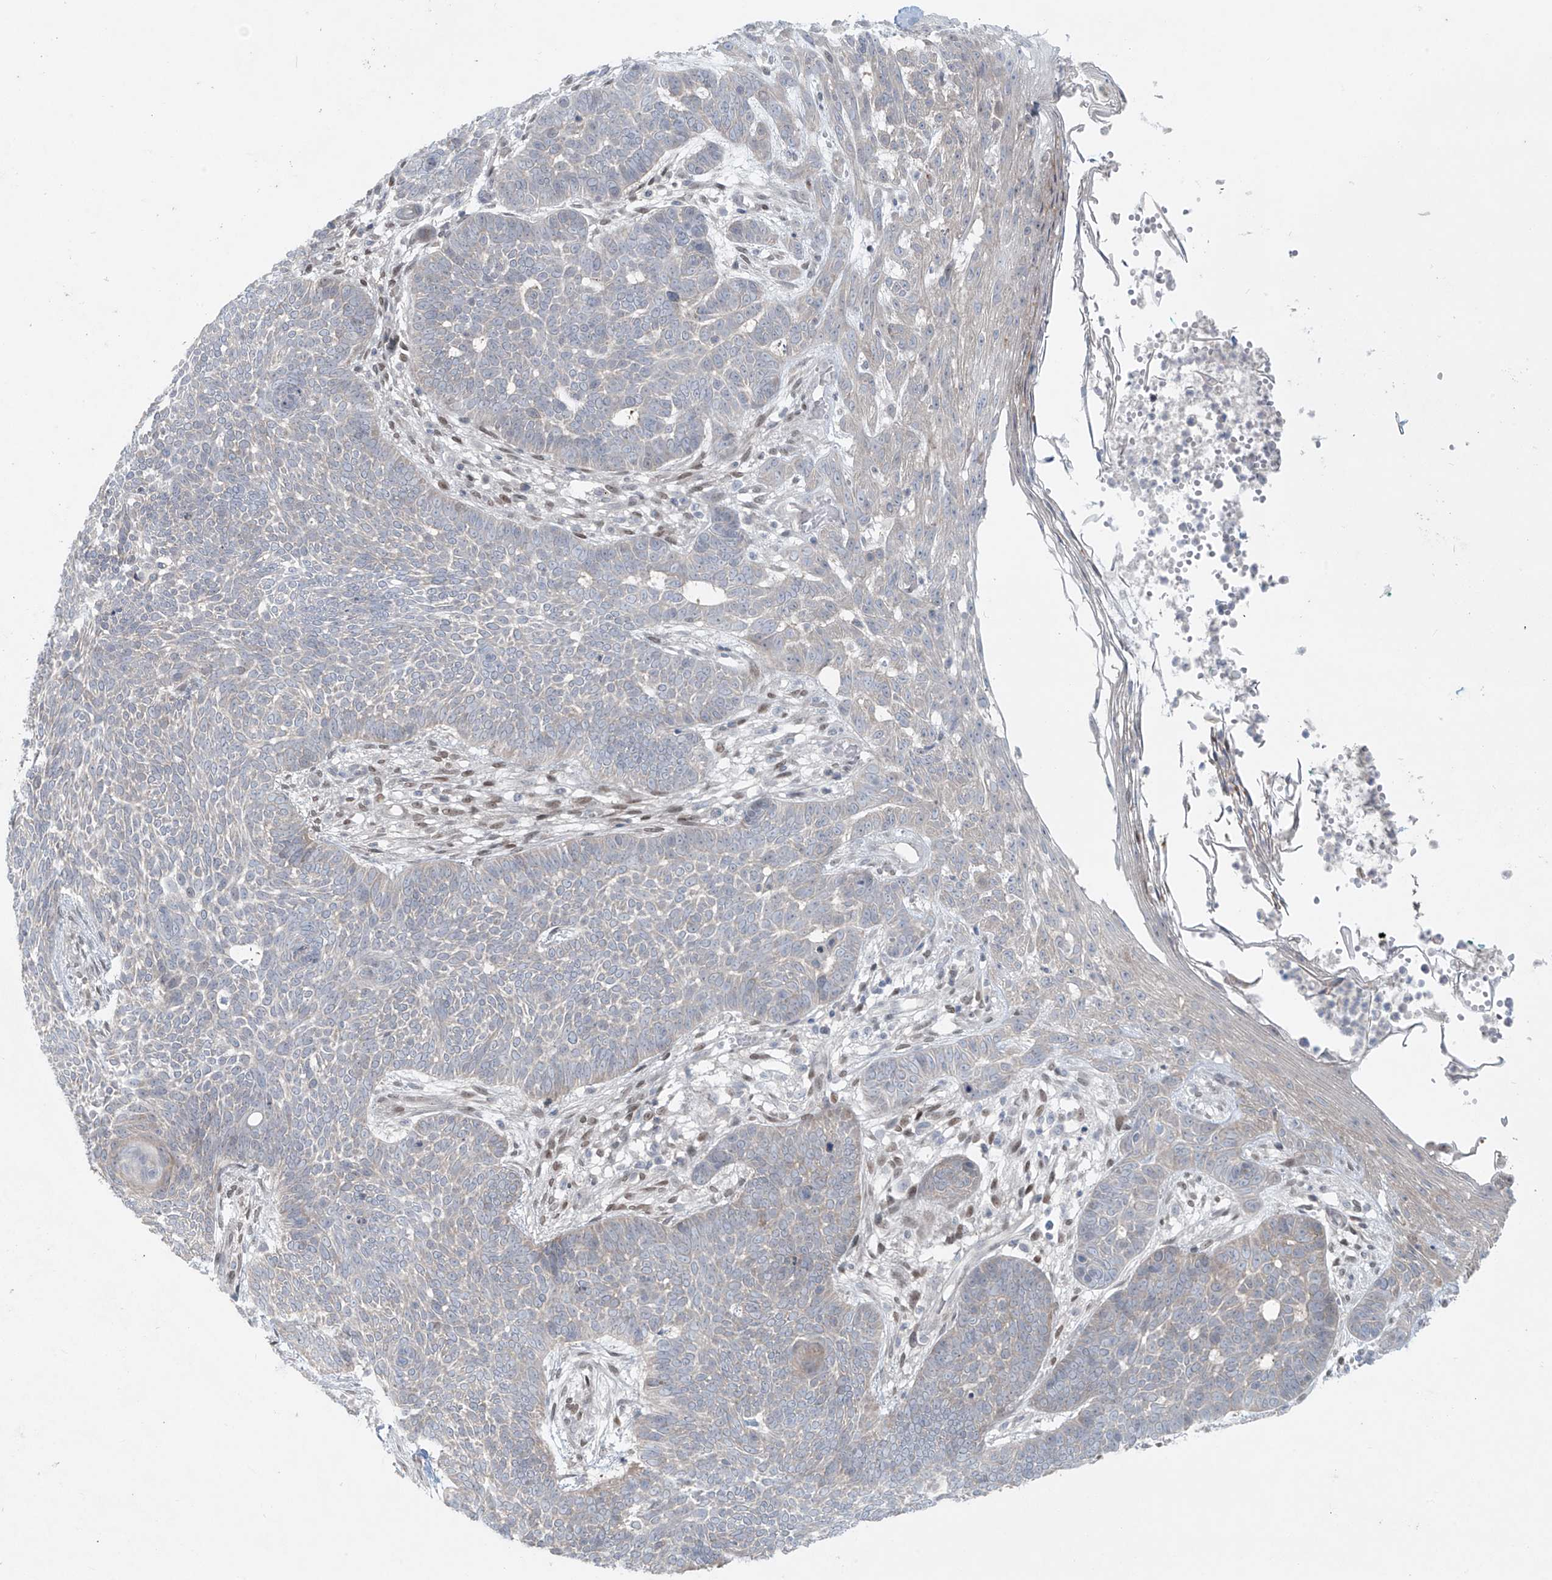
{"staining": {"intensity": "negative", "quantity": "none", "location": "none"}, "tissue": "skin cancer", "cell_type": "Tumor cells", "image_type": "cancer", "snomed": [{"axis": "morphology", "description": "Normal tissue, NOS"}, {"axis": "morphology", "description": "Basal cell carcinoma"}, {"axis": "topography", "description": "Skin"}], "caption": "Skin basal cell carcinoma was stained to show a protein in brown. There is no significant staining in tumor cells. The staining is performed using DAB (3,3'-diaminobenzidine) brown chromogen with nuclei counter-stained in using hematoxylin.", "gene": "PPAT", "patient": {"sex": "male", "age": 64}}